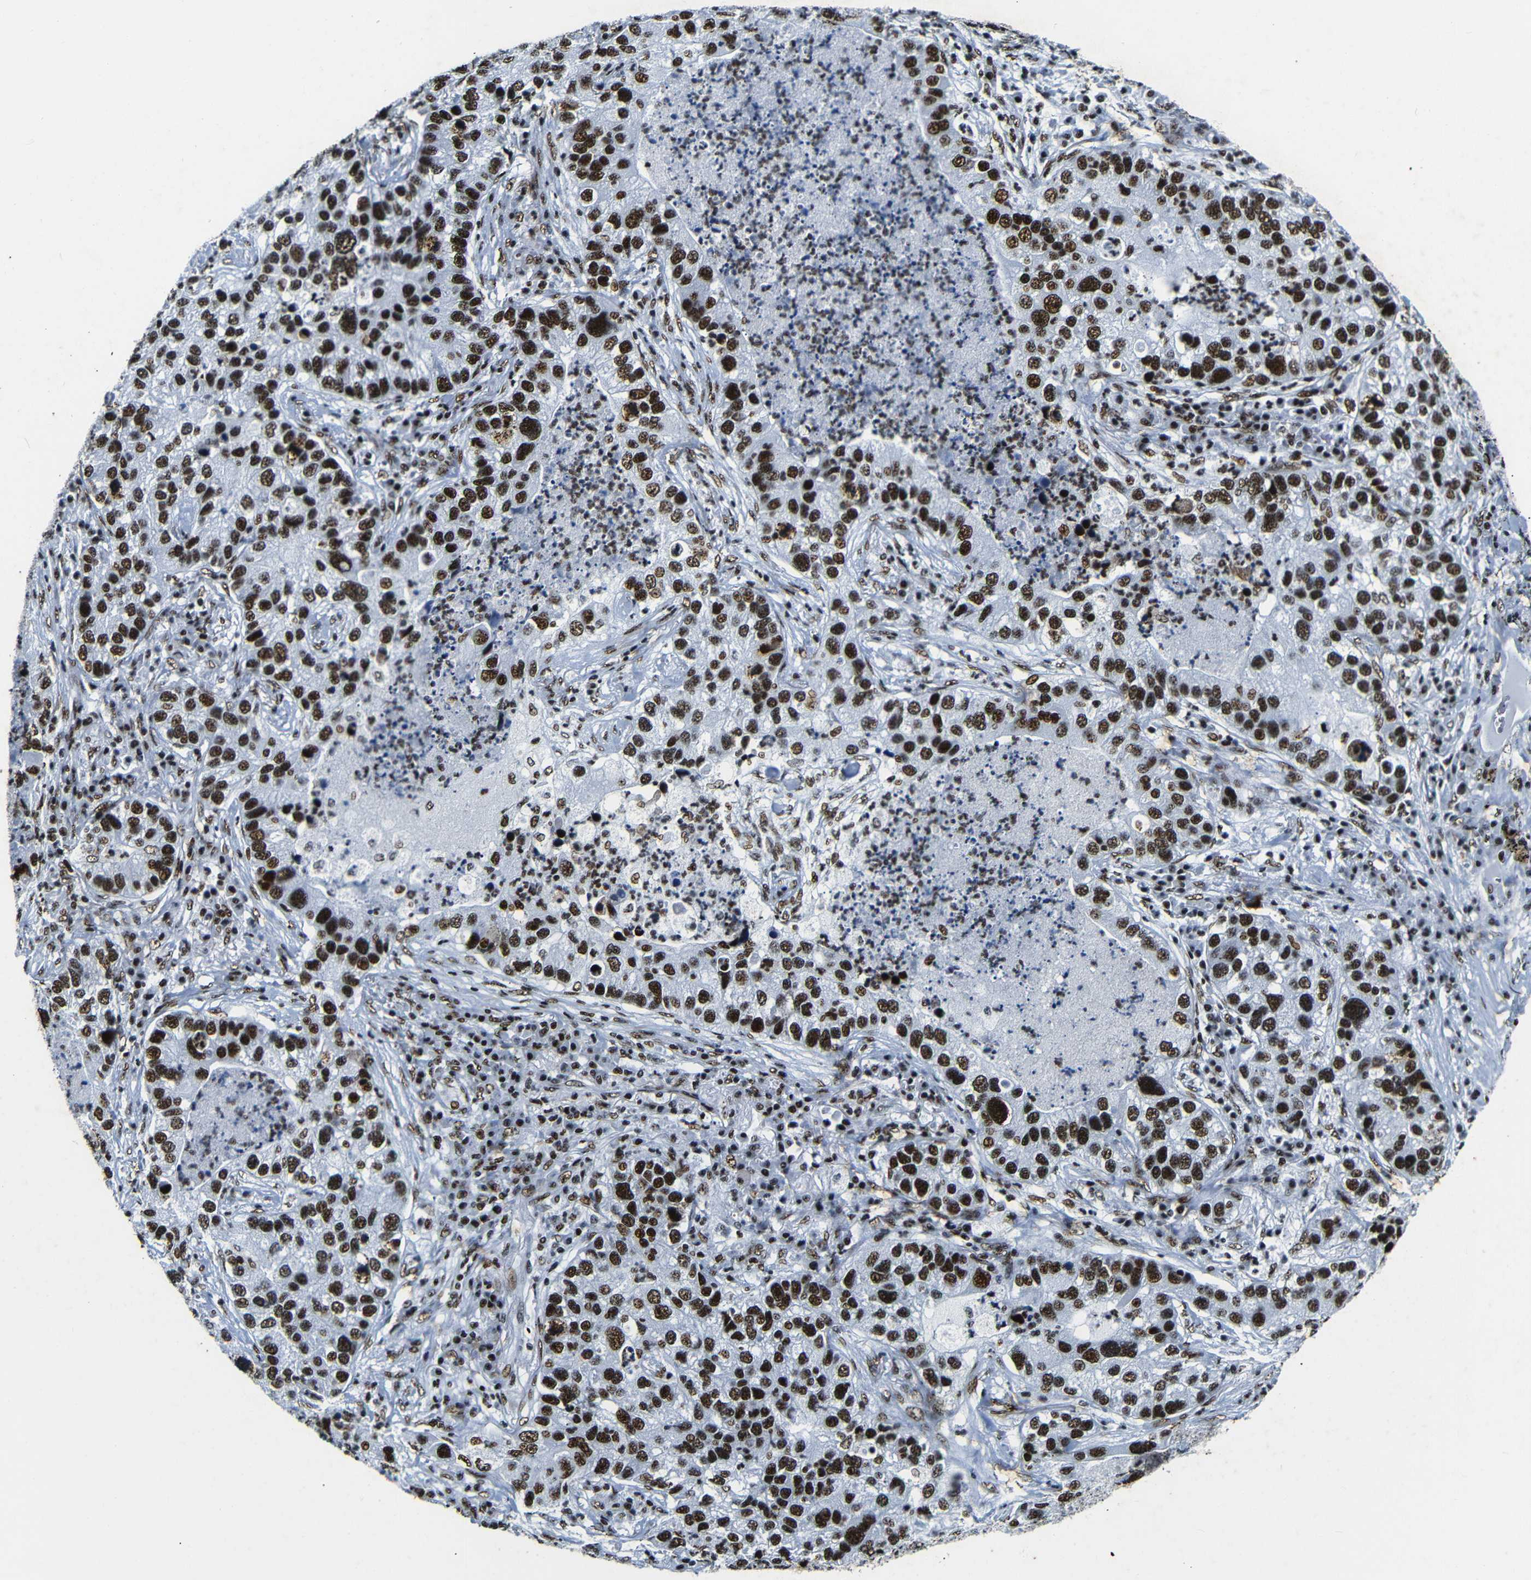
{"staining": {"intensity": "strong", "quantity": ">75%", "location": "nuclear"}, "tissue": "lung cancer", "cell_type": "Tumor cells", "image_type": "cancer", "snomed": [{"axis": "morphology", "description": "Normal tissue, NOS"}, {"axis": "morphology", "description": "Adenocarcinoma, NOS"}, {"axis": "topography", "description": "Bronchus"}, {"axis": "topography", "description": "Lung"}], "caption": "Brown immunohistochemical staining in lung adenocarcinoma exhibits strong nuclear expression in about >75% of tumor cells. (Stains: DAB in brown, nuclei in blue, Microscopy: brightfield microscopy at high magnification).", "gene": "SRSF1", "patient": {"sex": "male", "age": 54}}